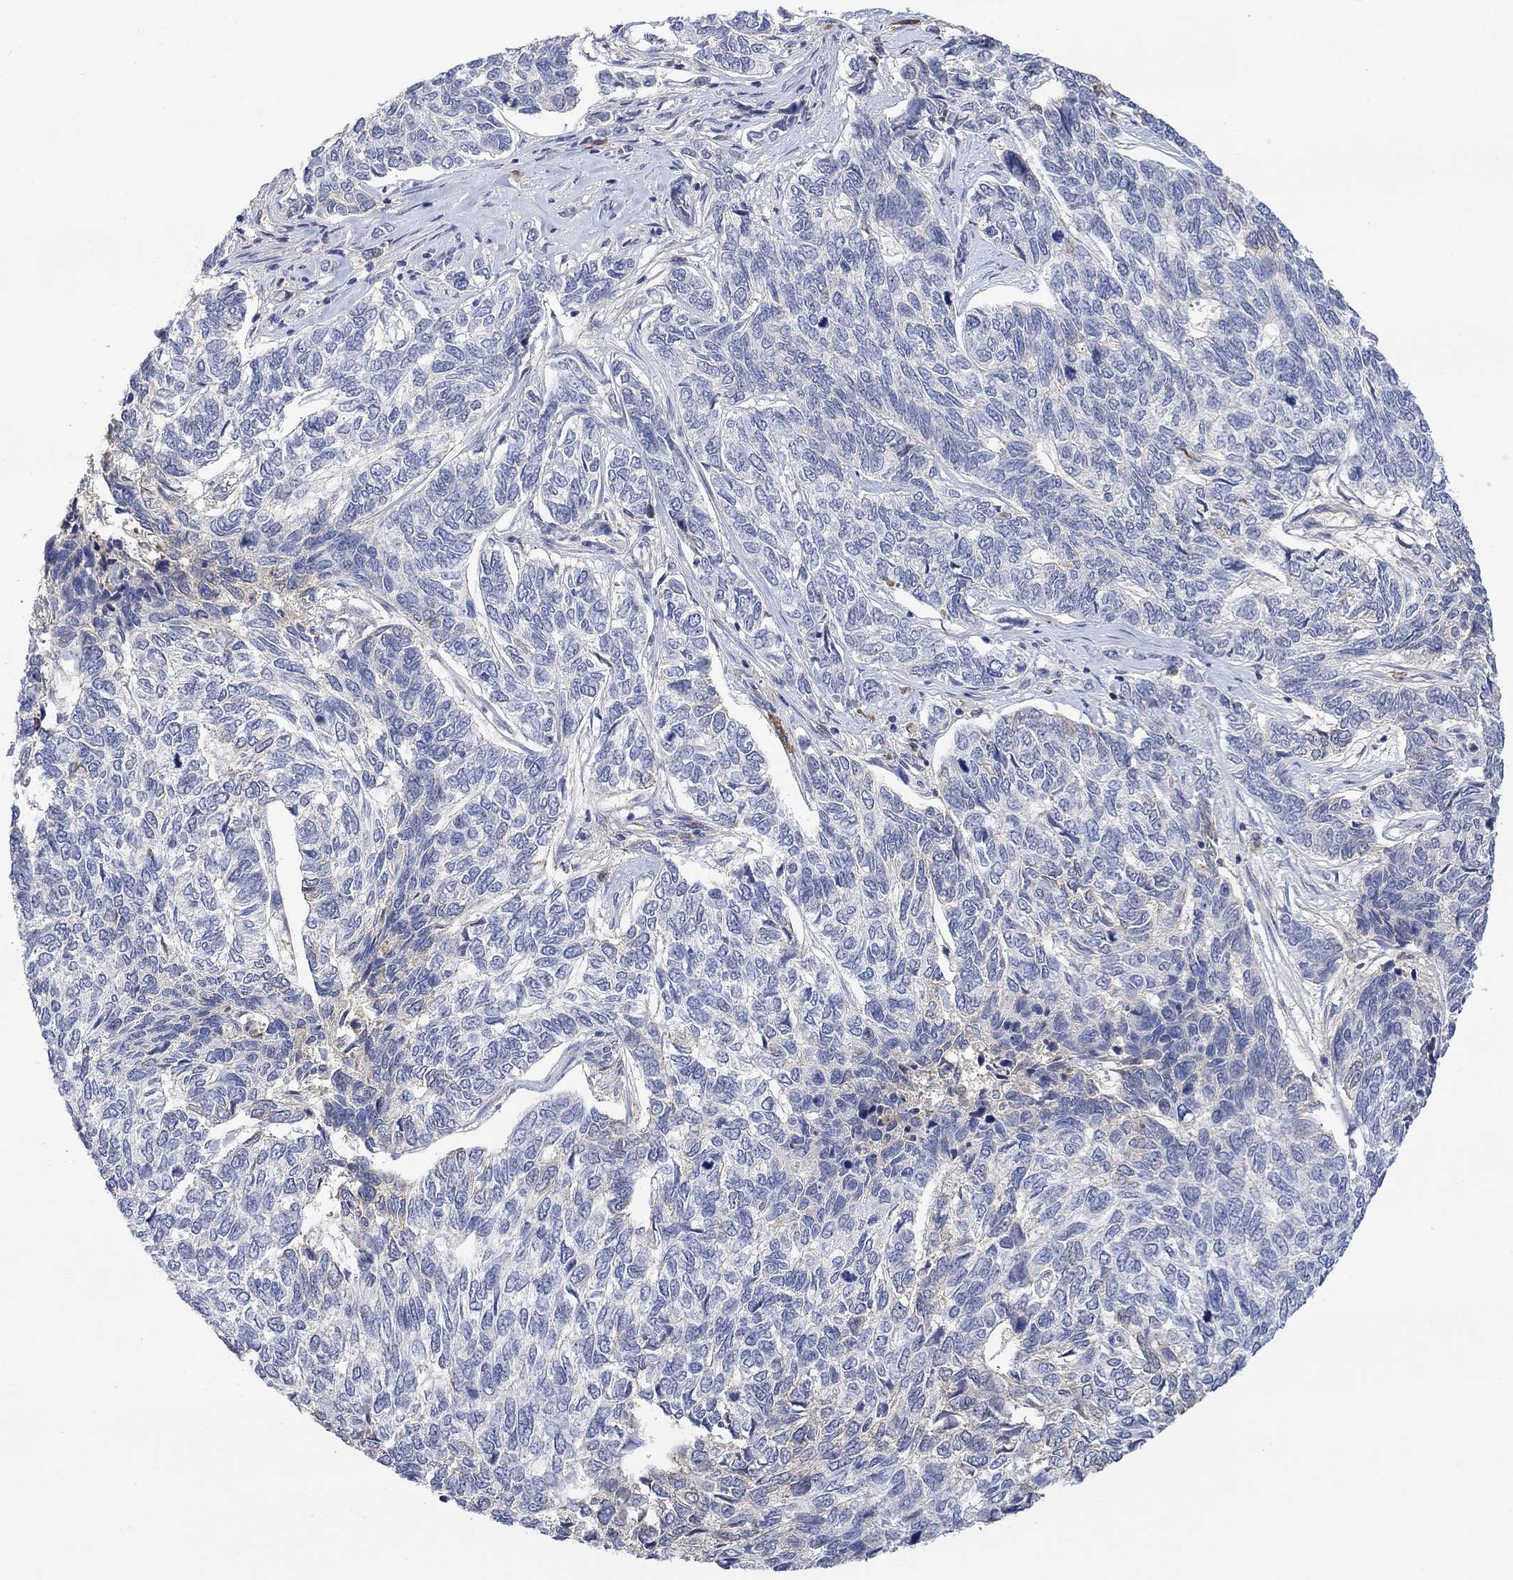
{"staining": {"intensity": "negative", "quantity": "none", "location": "none"}, "tissue": "skin cancer", "cell_type": "Tumor cells", "image_type": "cancer", "snomed": [{"axis": "morphology", "description": "Basal cell carcinoma"}, {"axis": "topography", "description": "Skin"}], "caption": "DAB (3,3'-diaminobenzidine) immunohistochemical staining of human skin basal cell carcinoma displays no significant staining in tumor cells. Brightfield microscopy of immunohistochemistry (IHC) stained with DAB (brown) and hematoxylin (blue), captured at high magnification.", "gene": "MSTN", "patient": {"sex": "female", "age": 65}}